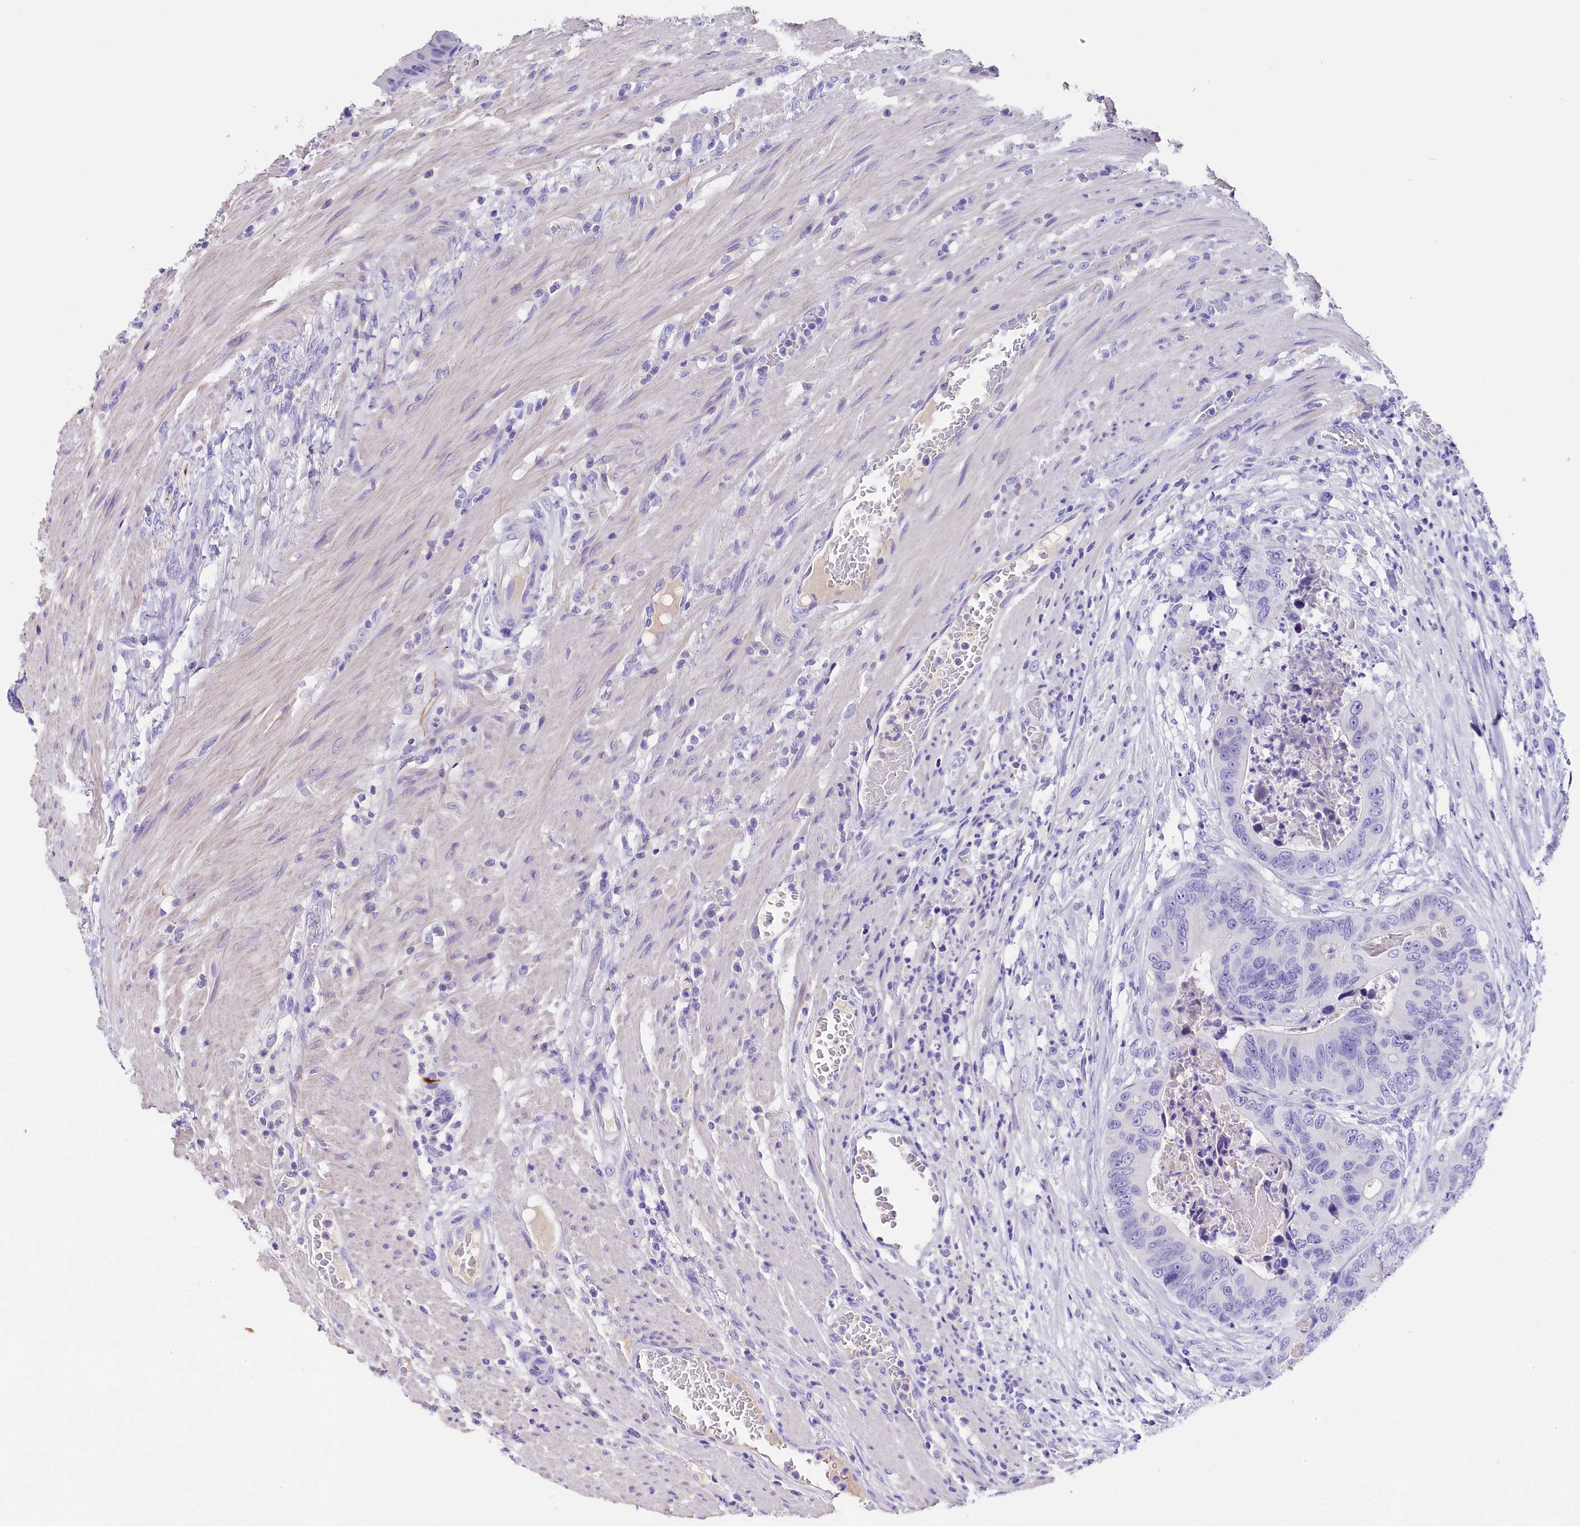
{"staining": {"intensity": "negative", "quantity": "none", "location": "none"}, "tissue": "colorectal cancer", "cell_type": "Tumor cells", "image_type": "cancer", "snomed": [{"axis": "morphology", "description": "Adenocarcinoma, NOS"}, {"axis": "topography", "description": "Colon"}], "caption": "Image shows no significant protein staining in tumor cells of colorectal cancer (adenocarcinoma).", "gene": "SKIDA1", "patient": {"sex": "male", "age": 84}}